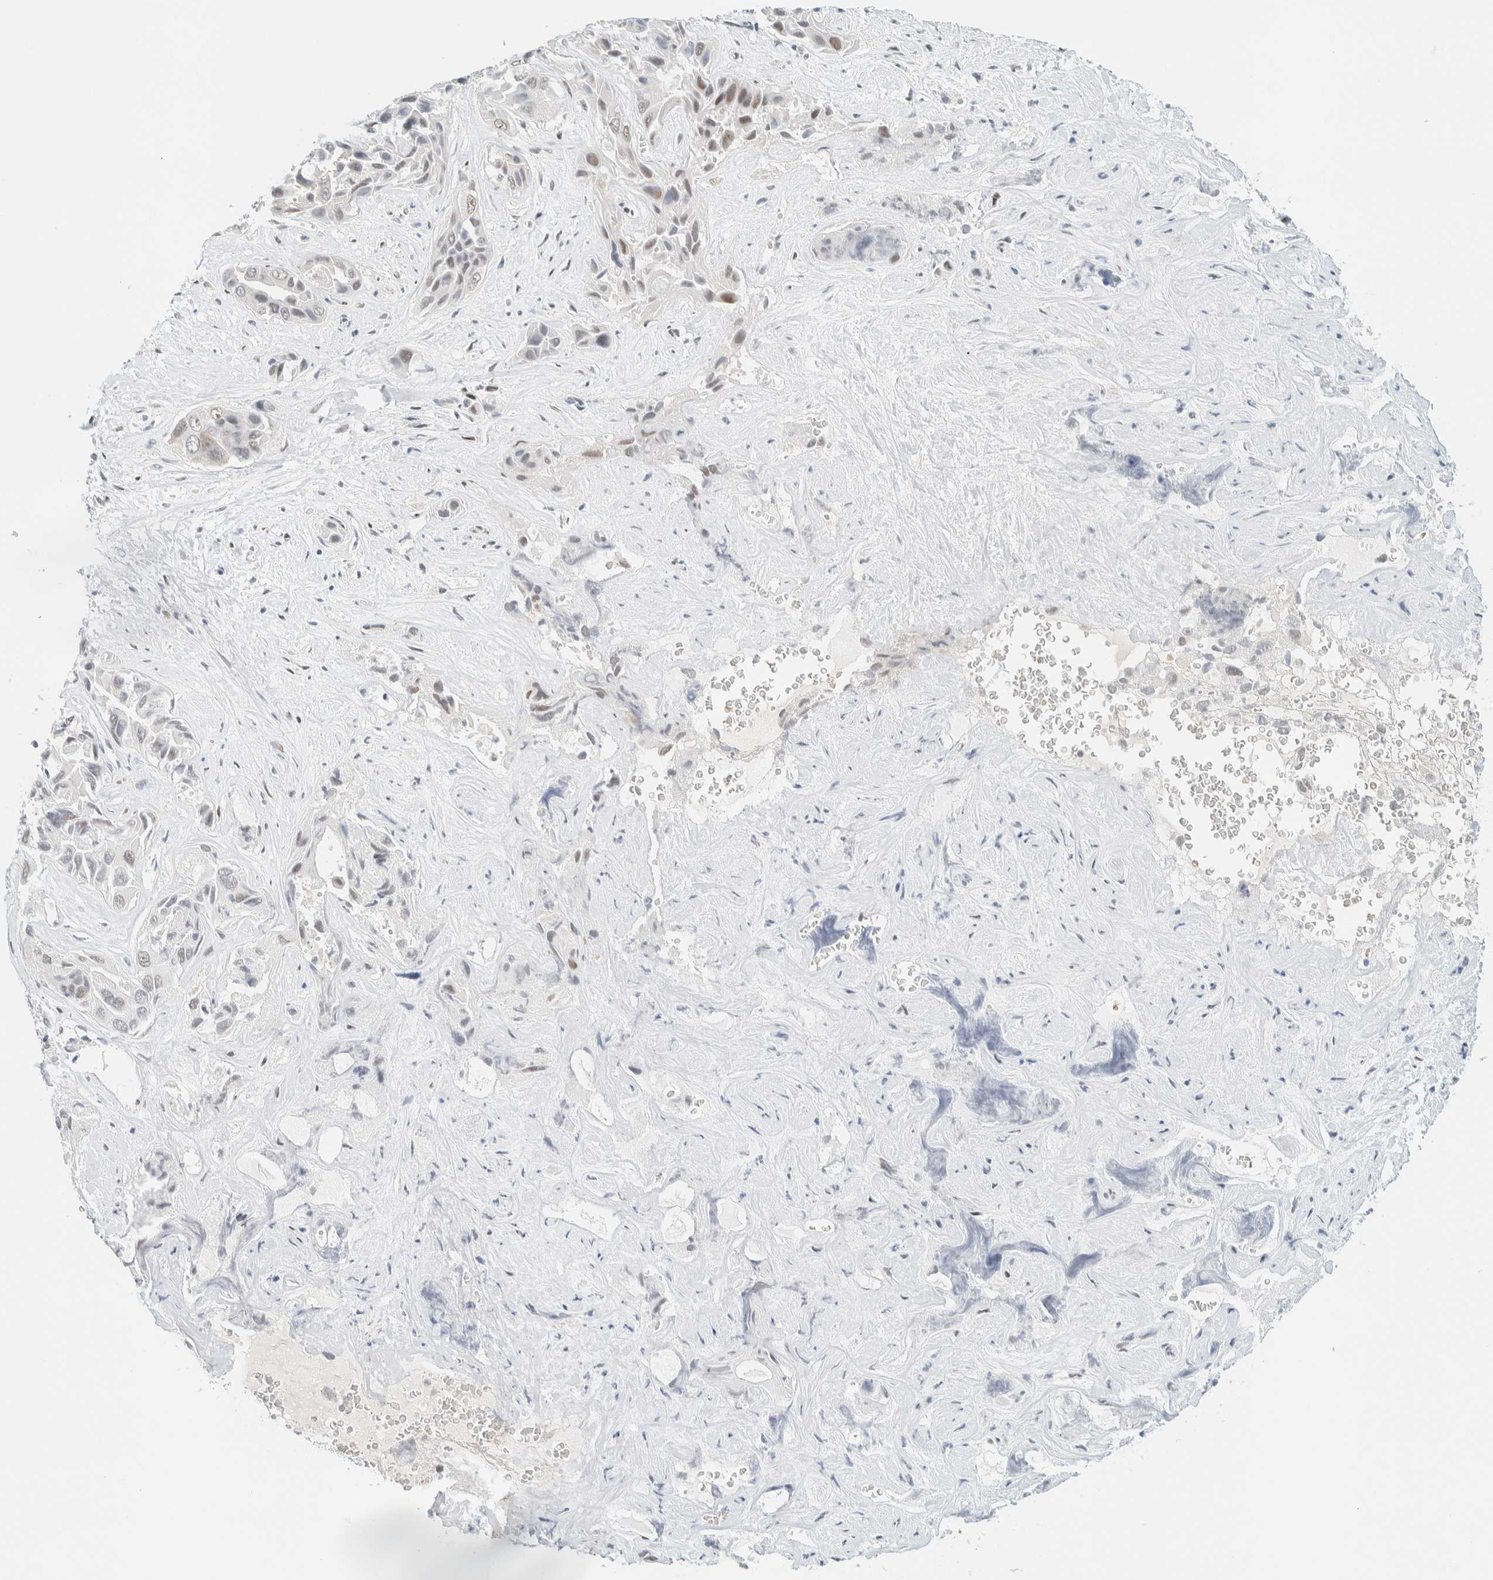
{"staining": {"intensity": "weak", "quantity": "<25%", "location": "nuclear"}, "tissue": "liver cancer", "cell_type": "Tumor cells", "image_type": "cancer", "snomed": [{"axis": "morphology", "description": "Cholangiocarcinoma"}, {"axis": "topography", "description": "Liver"}], "caption": "The histopathology image shows no staining of tumor cells in cholangiocarcinoma (liver).", "gene": "ZNF683", "patient": {"sex": "female", "age": 52}}